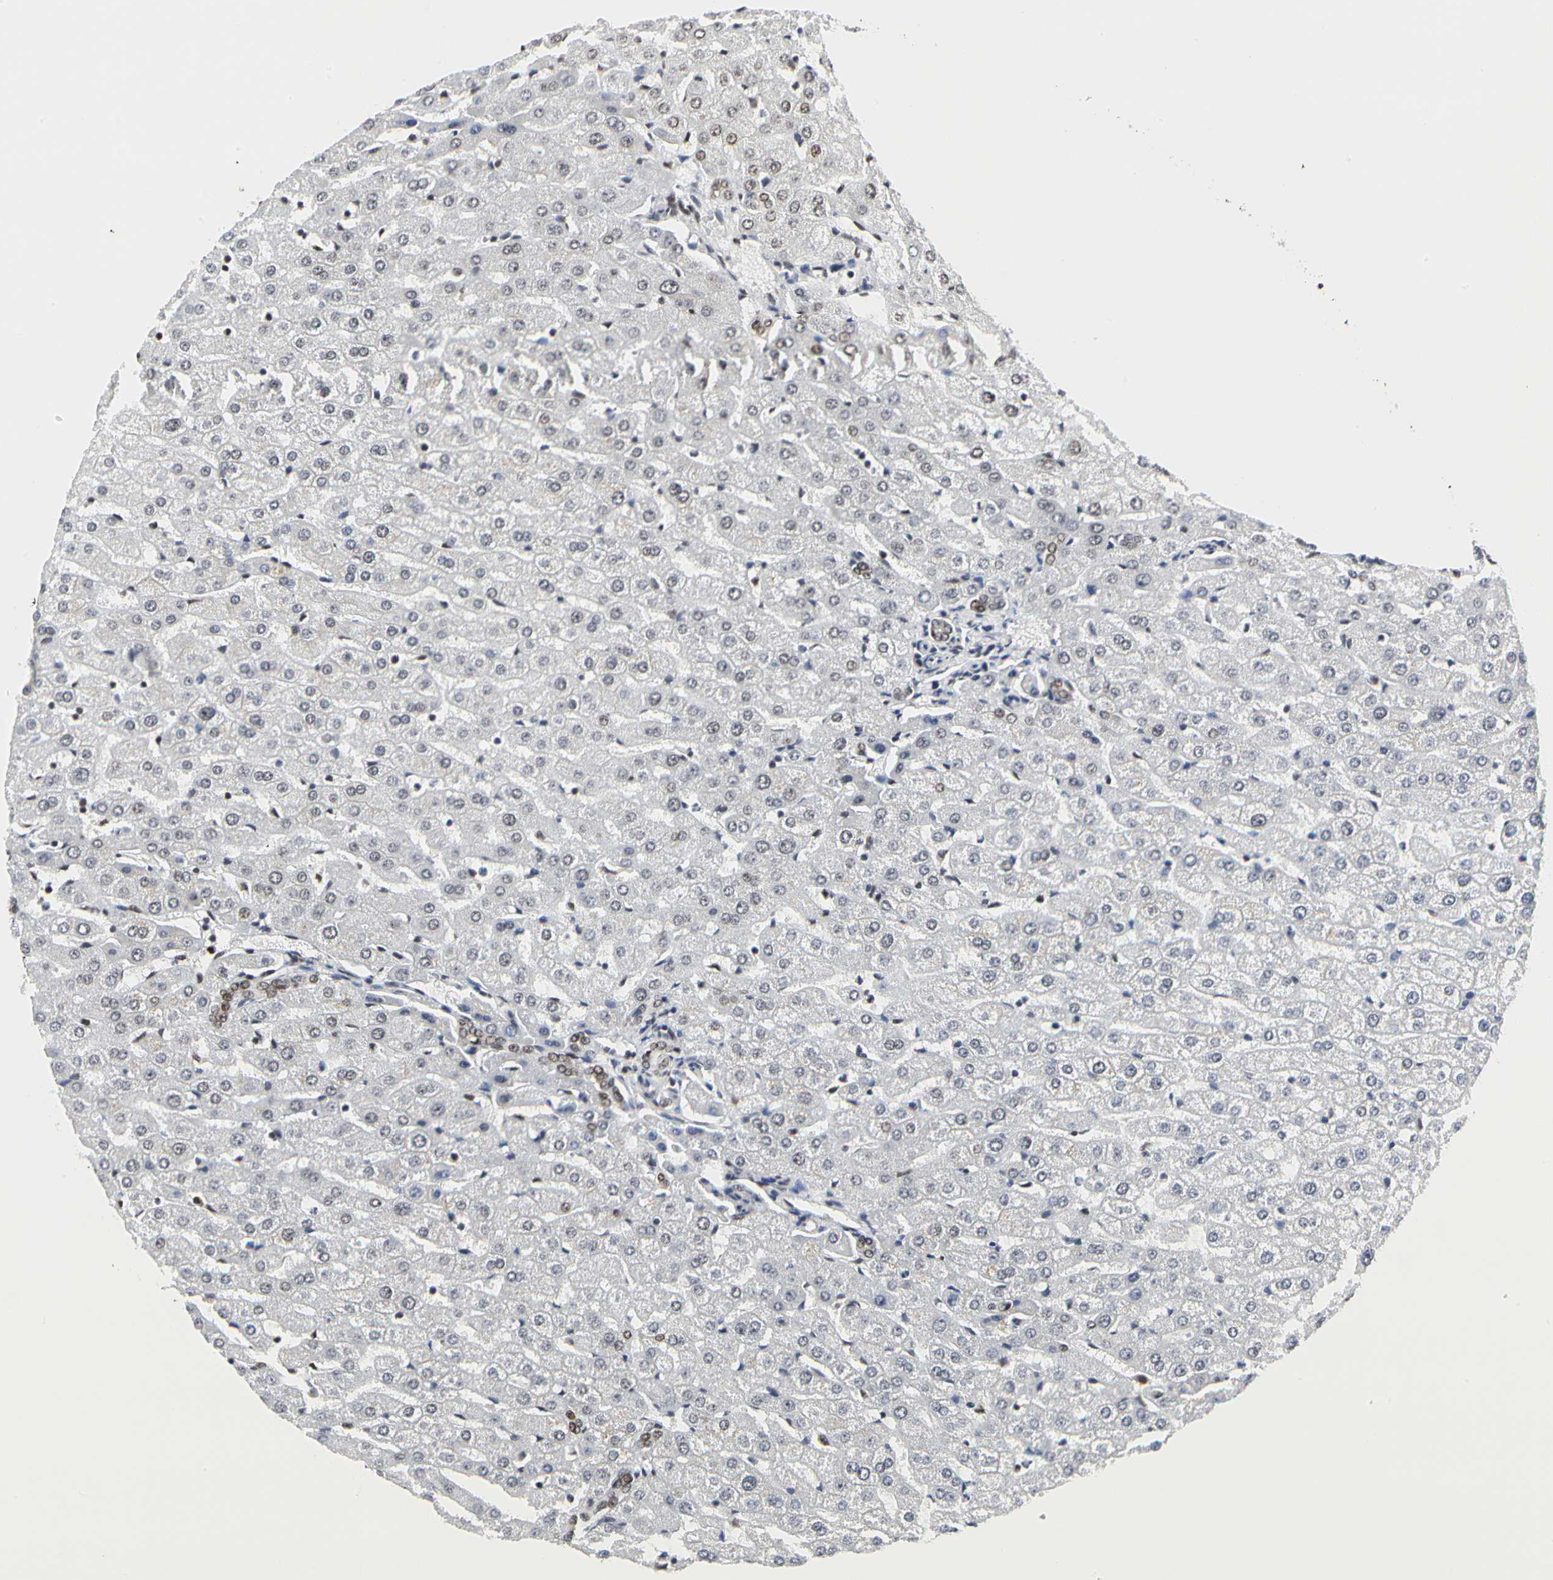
{"staining": {"intensity": "moderate", "quantity": ">75%", "location": "nuclear"}, "tissue": "liver", "cell_type": "Cholangiocytes", "image_type": "normal", "snomed": [{"axis": "morphology", "description": "Normal tissue, NOS"}, {"axis": "morphology", "description": "Fibrosis, NOS"}, {"axis": "topography", "description": "Liver"}], "caption": "The image exhibits a brown stain indicating the presence of a protein in the nuclear of cholangiocytes in liver.", "gene": "PRMT3", "patient": {"sex": "female", "age": 29}}